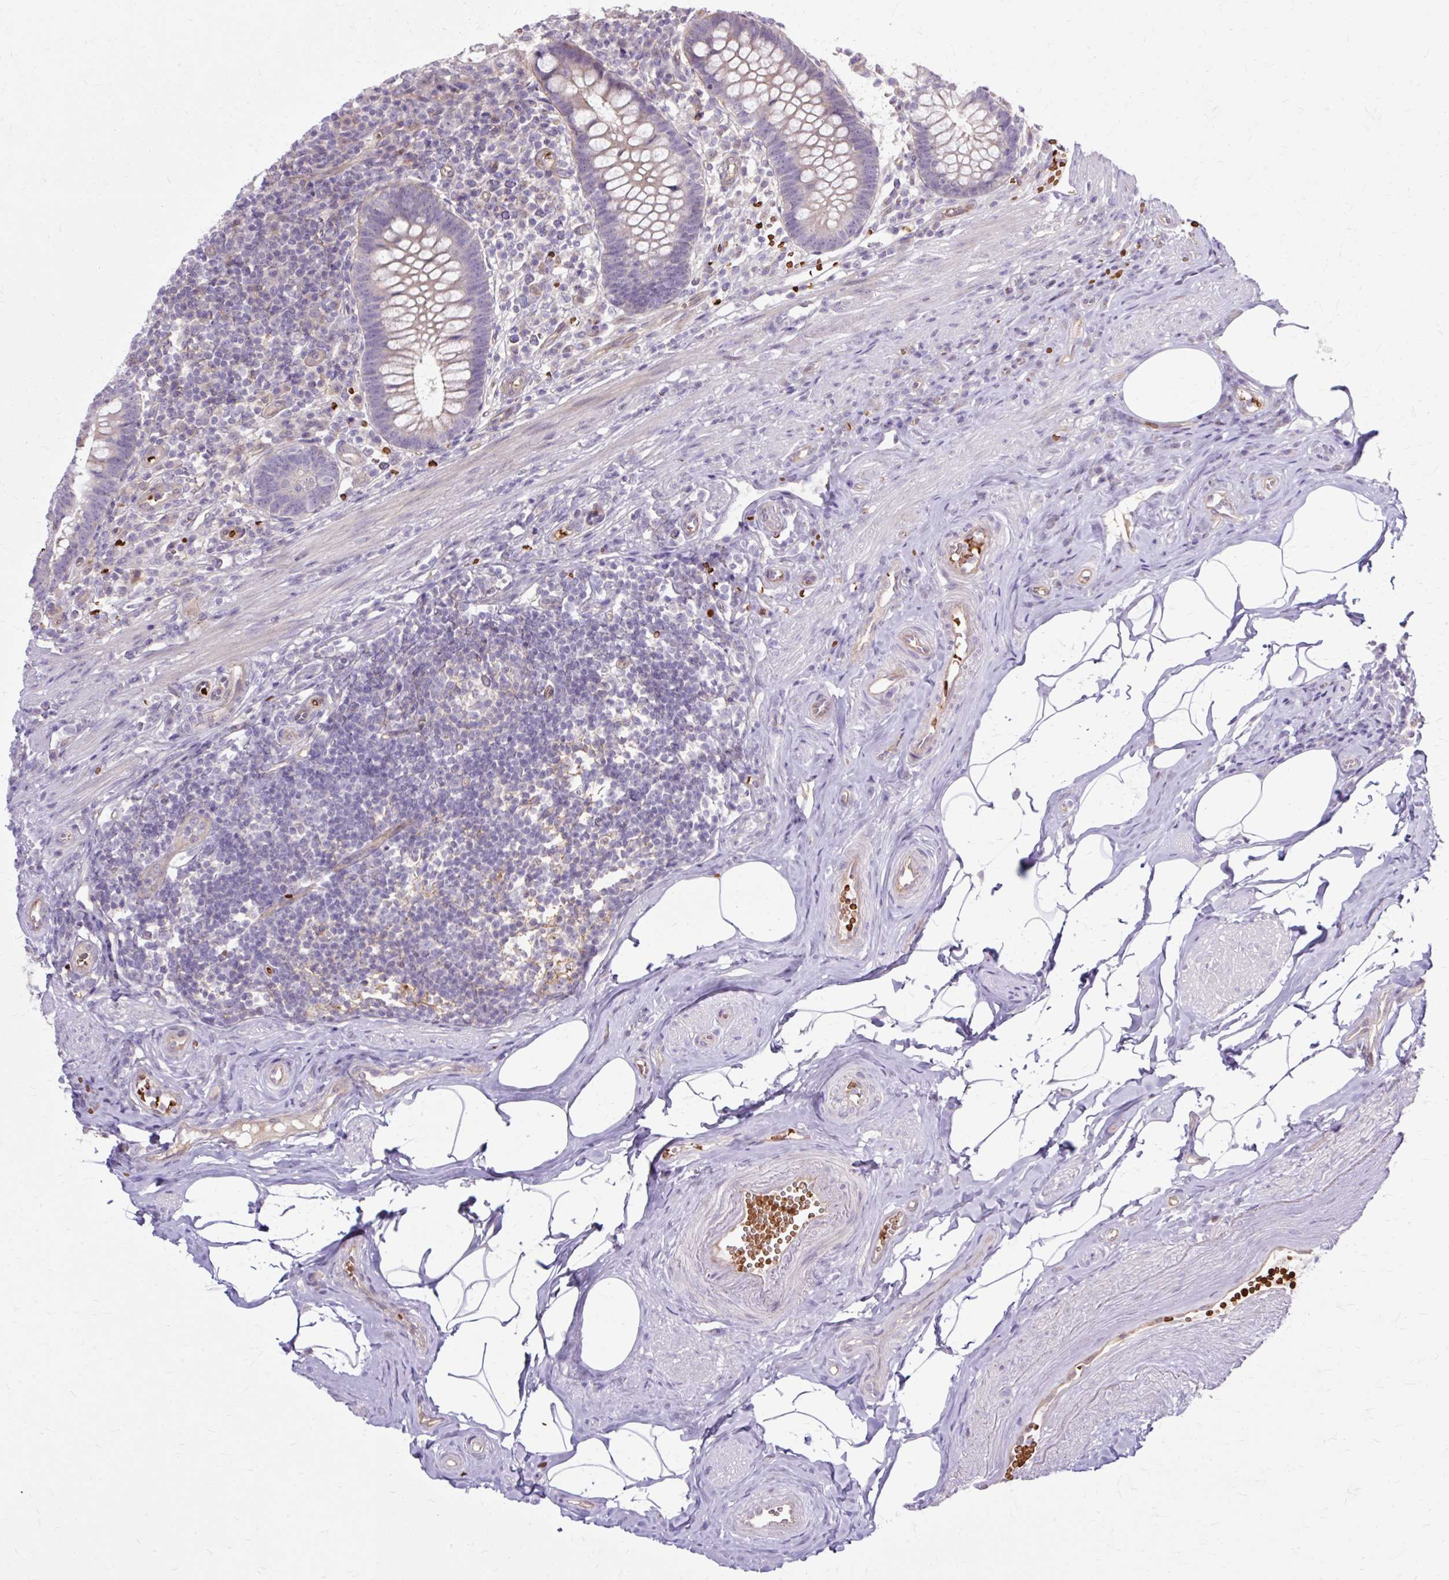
{"staining": {"intensity": "weak", "quantity": "25%-75%", "location": "cytoplasmic/membranous"}, "tissue": "appendix", "cell_type": "Glandular cells", "image_type": "normal", "snomed": [{"axis": "morphology", "description": "Normal tissue, NOS"}, {"axis": "topography", "description": "Appendix"}], "caption": "High-power microscopy captured an immunohistochemistry micrograph of unremarkable appendix, revealing weak cytoplasmic/membranous expression in approximately 25%-75% of glandular cells. (Brightfield microscopy of DAB IHC at high magnification).", "gene": "USHBP1", "patient": {"sex": "female", "age": 56}}